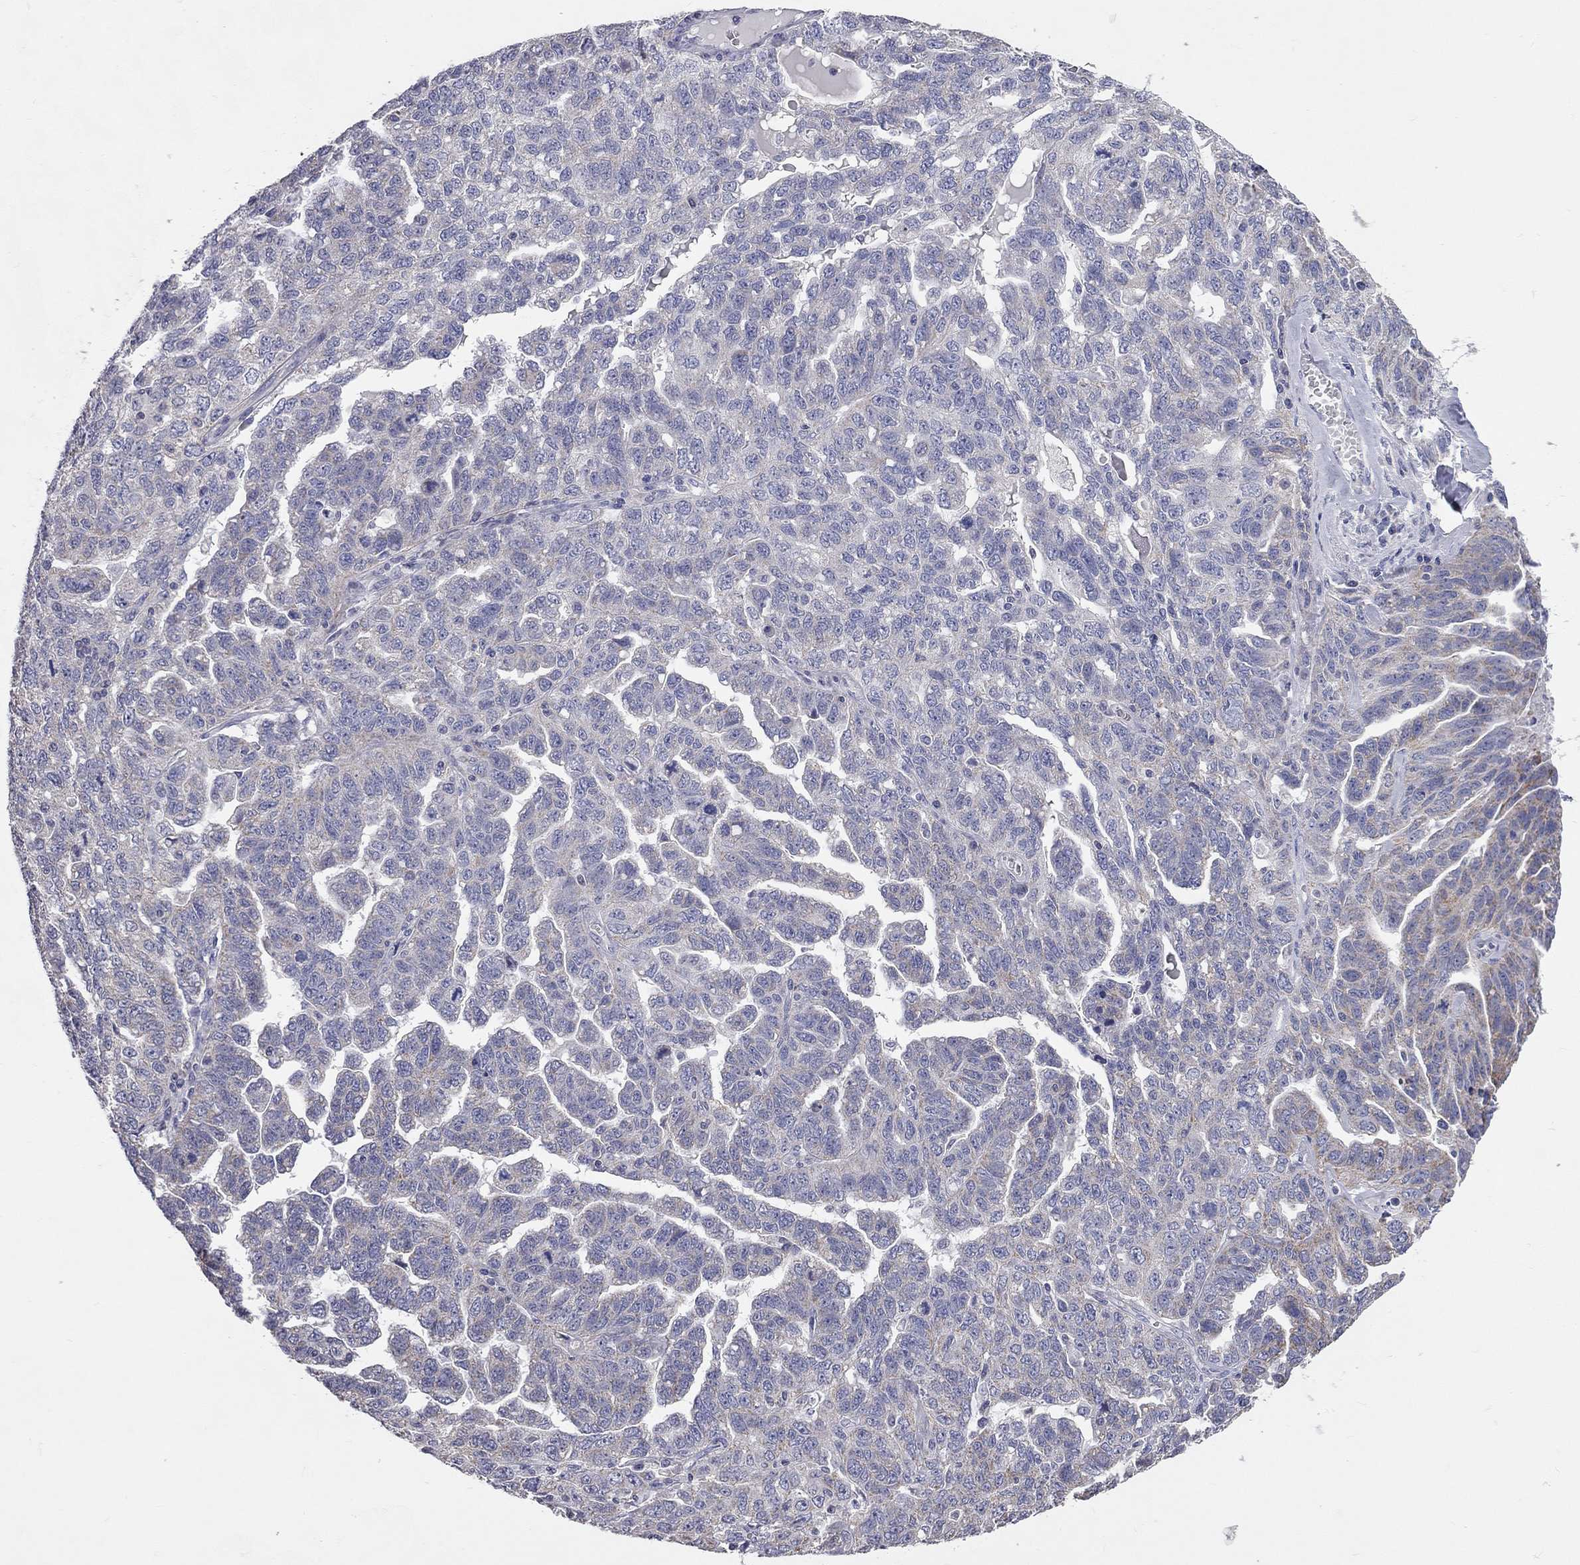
{"staining": {"intensity": "negative", "quantity": "none", "location": "none"}, "tissue": "ovarian cancer", "cell_type": "Tumor cells", "image_type": "cancer", "snomed": [{"axis": "morphology", "description": "Cystadenocarcinoma, serous, NOS"}, {"axis": "topography", "description": "Ovary"}], "caption": "IHC image of serous cystadenocarcinoma (ovarian) stained for a protein (brown), which reveals no positivity in tumor cells. (DAB (3,3'-diaminobenzidine) immunohistochemistry with hematoxylin counter stain).", "gene": "CFAP161", "patient": {"sex": "female", "age": 71}}